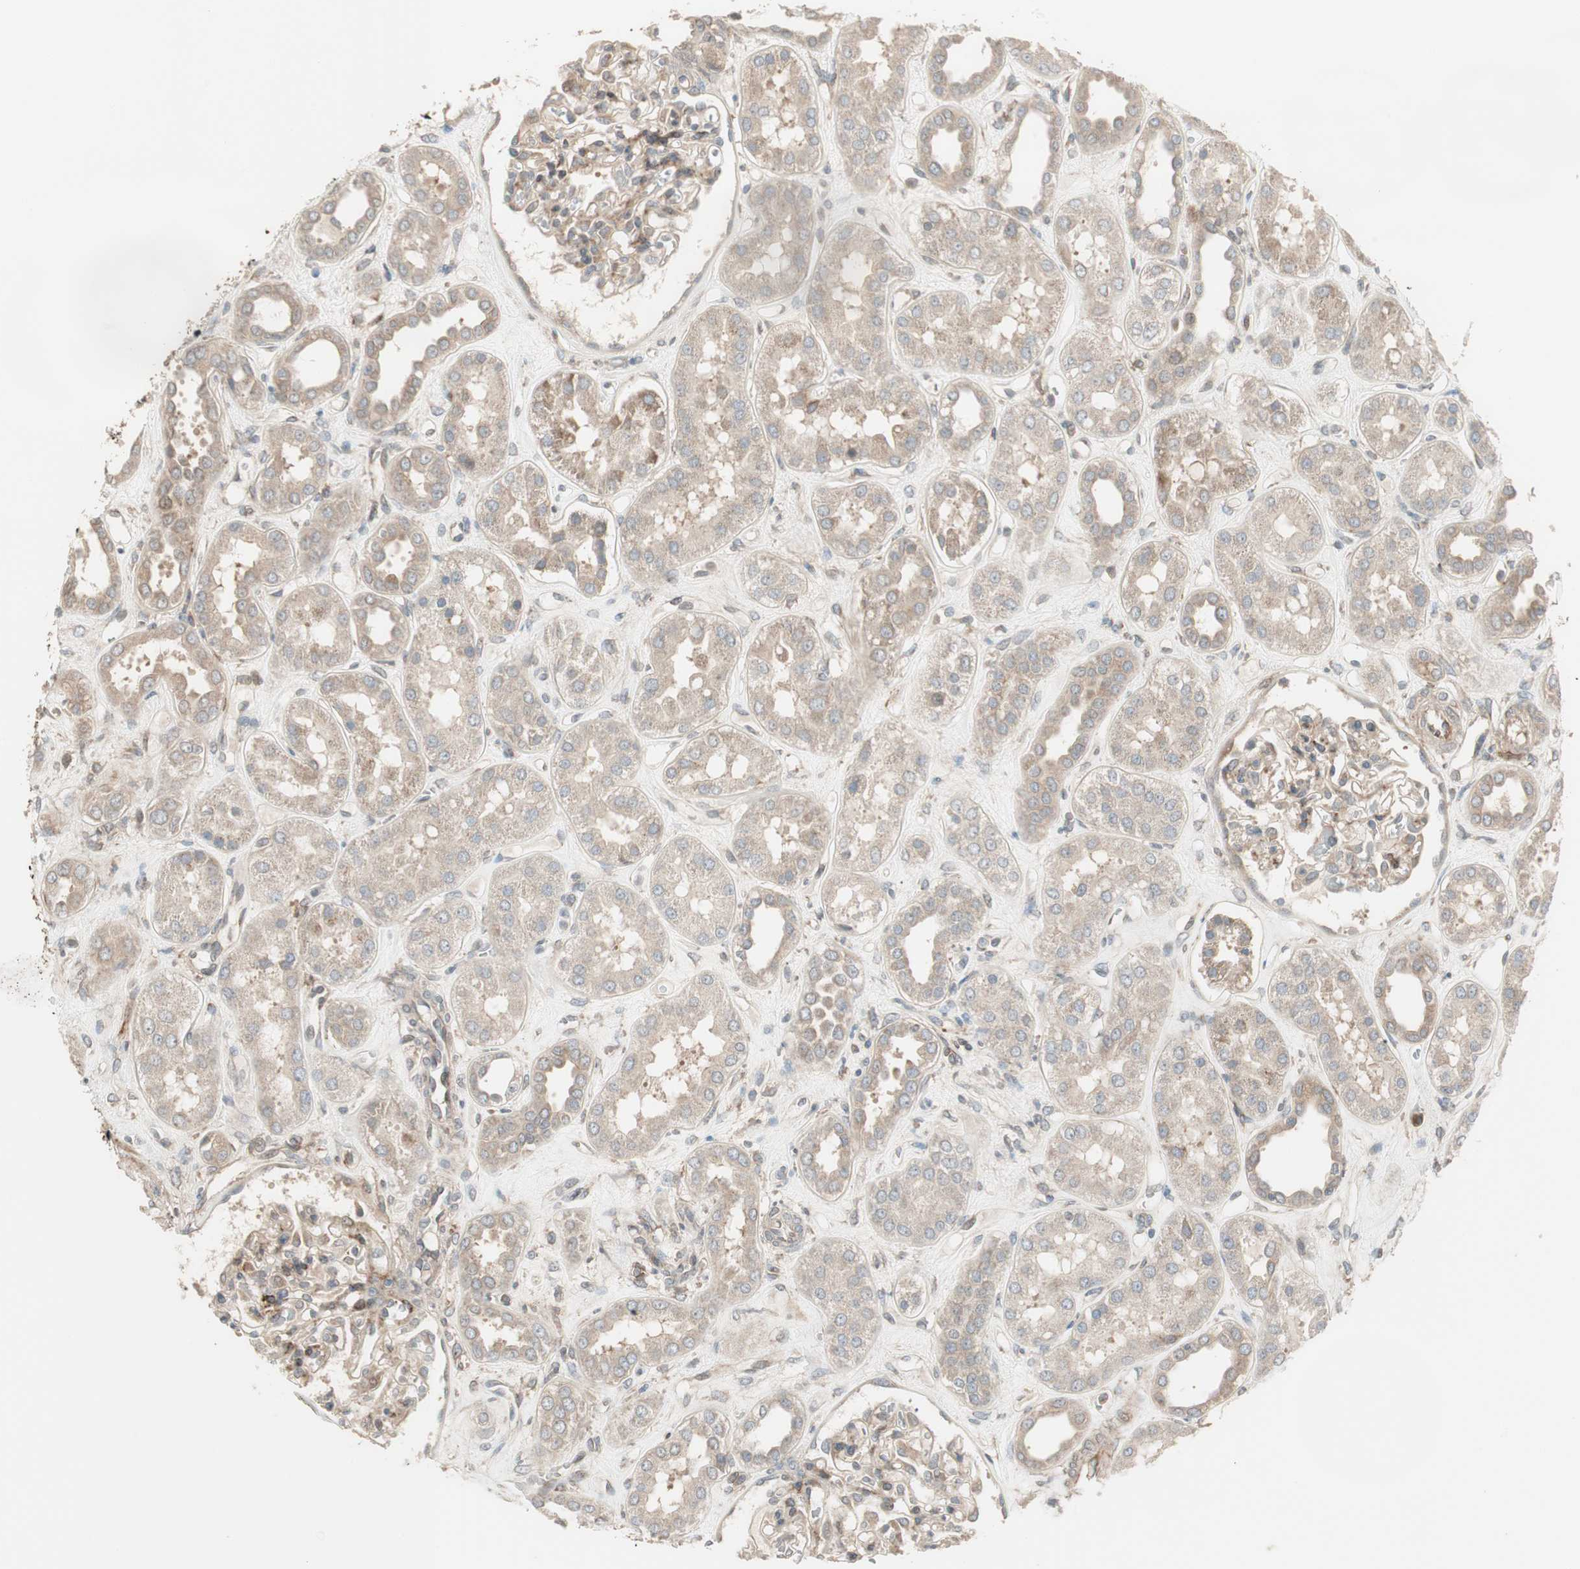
{"staining": {"intensity": "moderate", "quantity": "25%-75%", "location": "cytoplasmic/membranous"}, "tissue": "kidney", "cell_type": "Cells in glomeruli", "image_type": "normal", "snomed": [{"axis": "morphology", "description": "Normal tissue, NOS"}, {"axis": "topography", "description": "Kidney"}], "caption": "Immunohistochemistry (IHC) (DAB (3,3'-diaminobenzidine)) staining of unremarkable kidney reveals moderate cytoplasmic/membranous protein positivity in approximately 25%-75% of cells in glomeruli.", "gene": "PPP2R5E", "patient": {"sex": "male", "age": 59}}